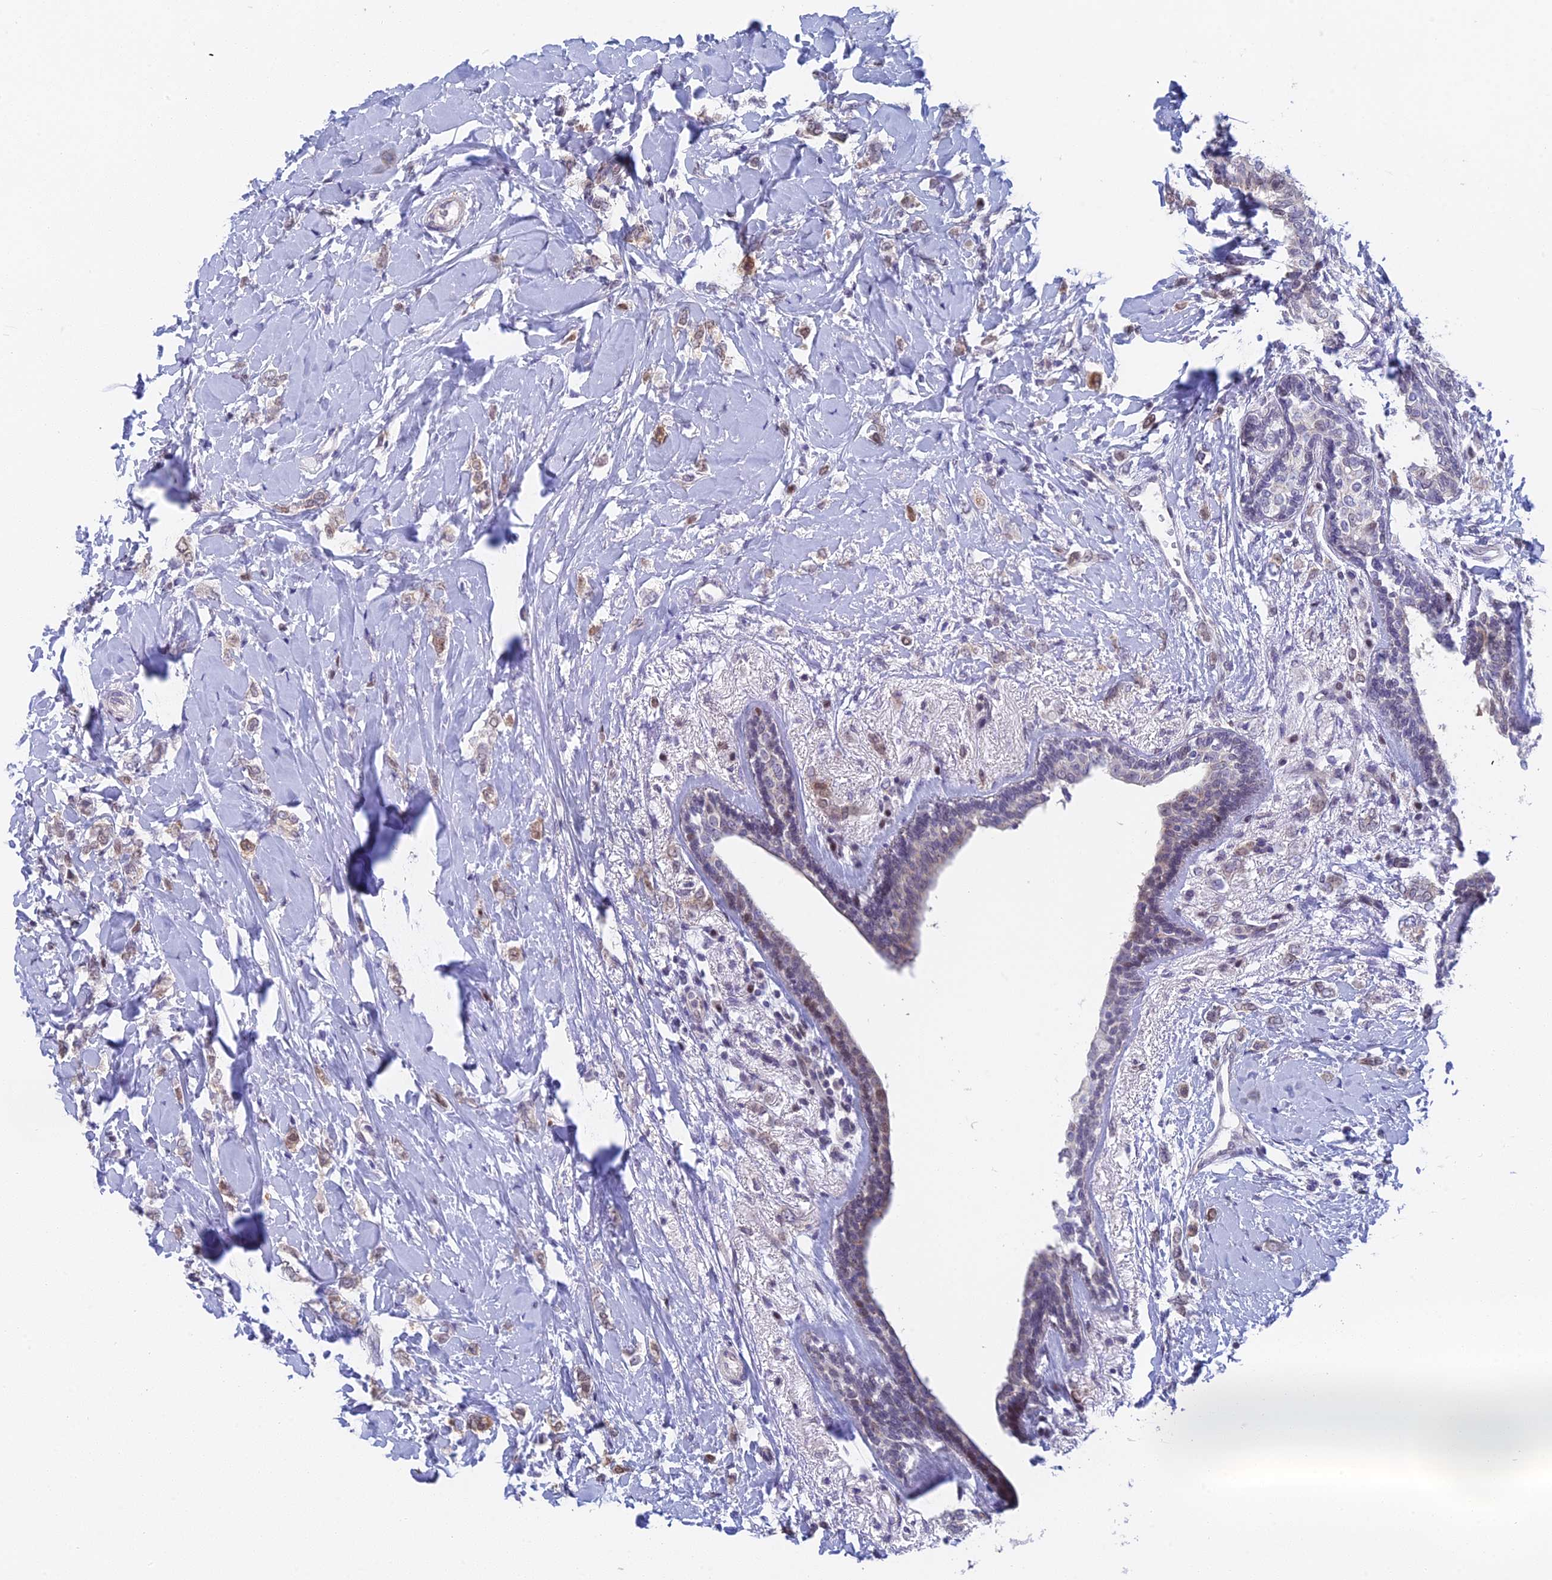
{"staining": {"intensity": "weak", "quantity": "25%-75%", "location": "cytoplasmic/membranous,nuclear"}, "tissue": "breast cancer", "cell_type": "Tumor cells", "image_type": "cancer", "snomed": [{"axis": "morphology", "description": "Normal tissue, NOS"}, {"axis": "morphology", "description": "Lobular carcinoma"}, {"axis": "topography", "description": "Breast"}], "caption": "An image of human breast lobular carcinoma stained for a protein demonstrates weak cytoplasmic/membranous and nuclear brown staining in tumor cells.", "gene": "MRPL17", "patient": {"sex": "female", "age": 47}}